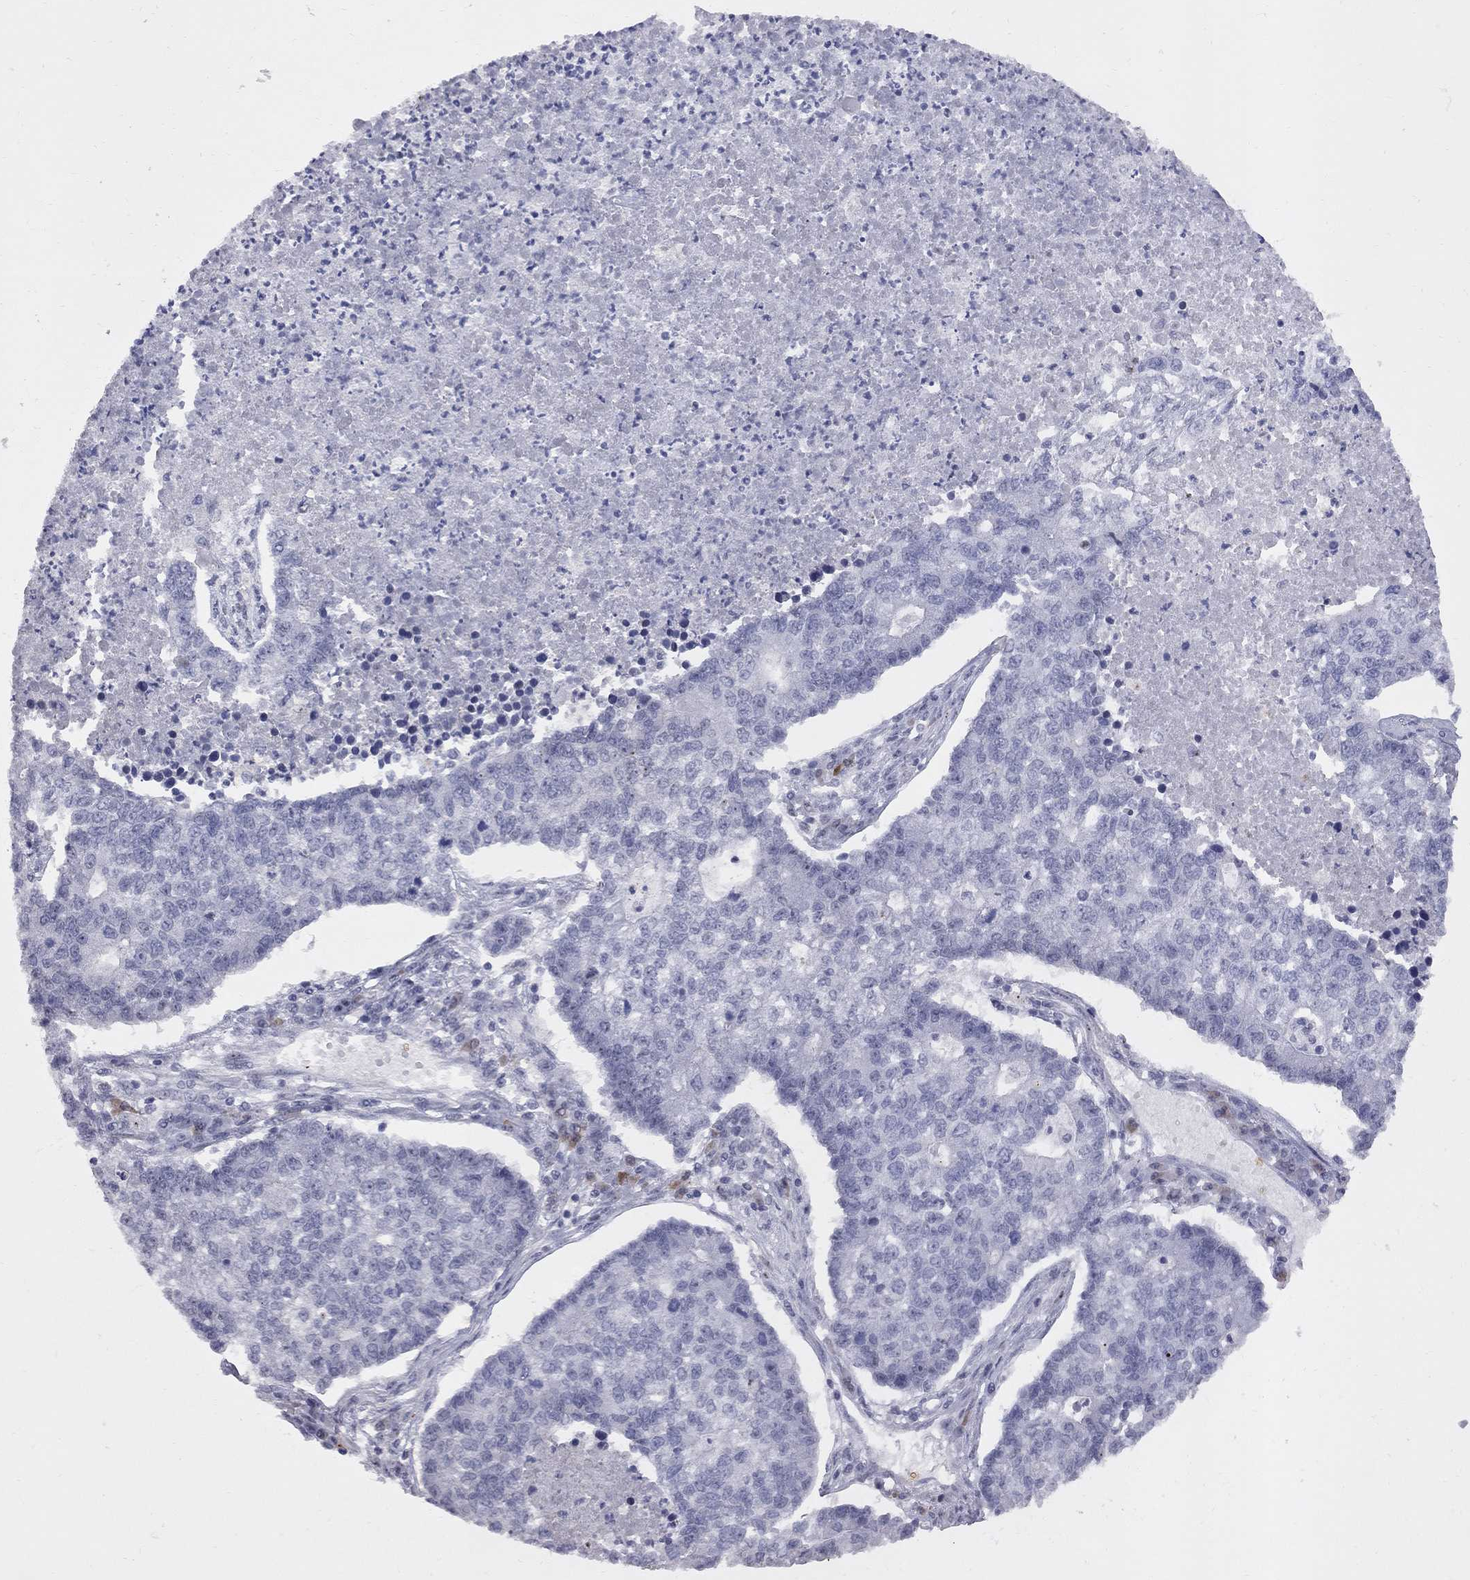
{"staining": {"intensity": "negative", "quantity": "none", "location": "none"}, "tissue": "lung cancer", "cell_type": "Tumor cells", "image_type": "cancer", "snomed": [{"axis": "morphology", "description": "Adenocarcinoma, NOS"}, {"axis": "topography", "description": "Lung"}], "caption": "Immunohistochemistry image of lung cancer (adenocarcinoma) stained for a protein (brown), which reveals no staining in tumor cells.", "gene": "DHX33", "patient": {"sex": "male", "age": 57}}